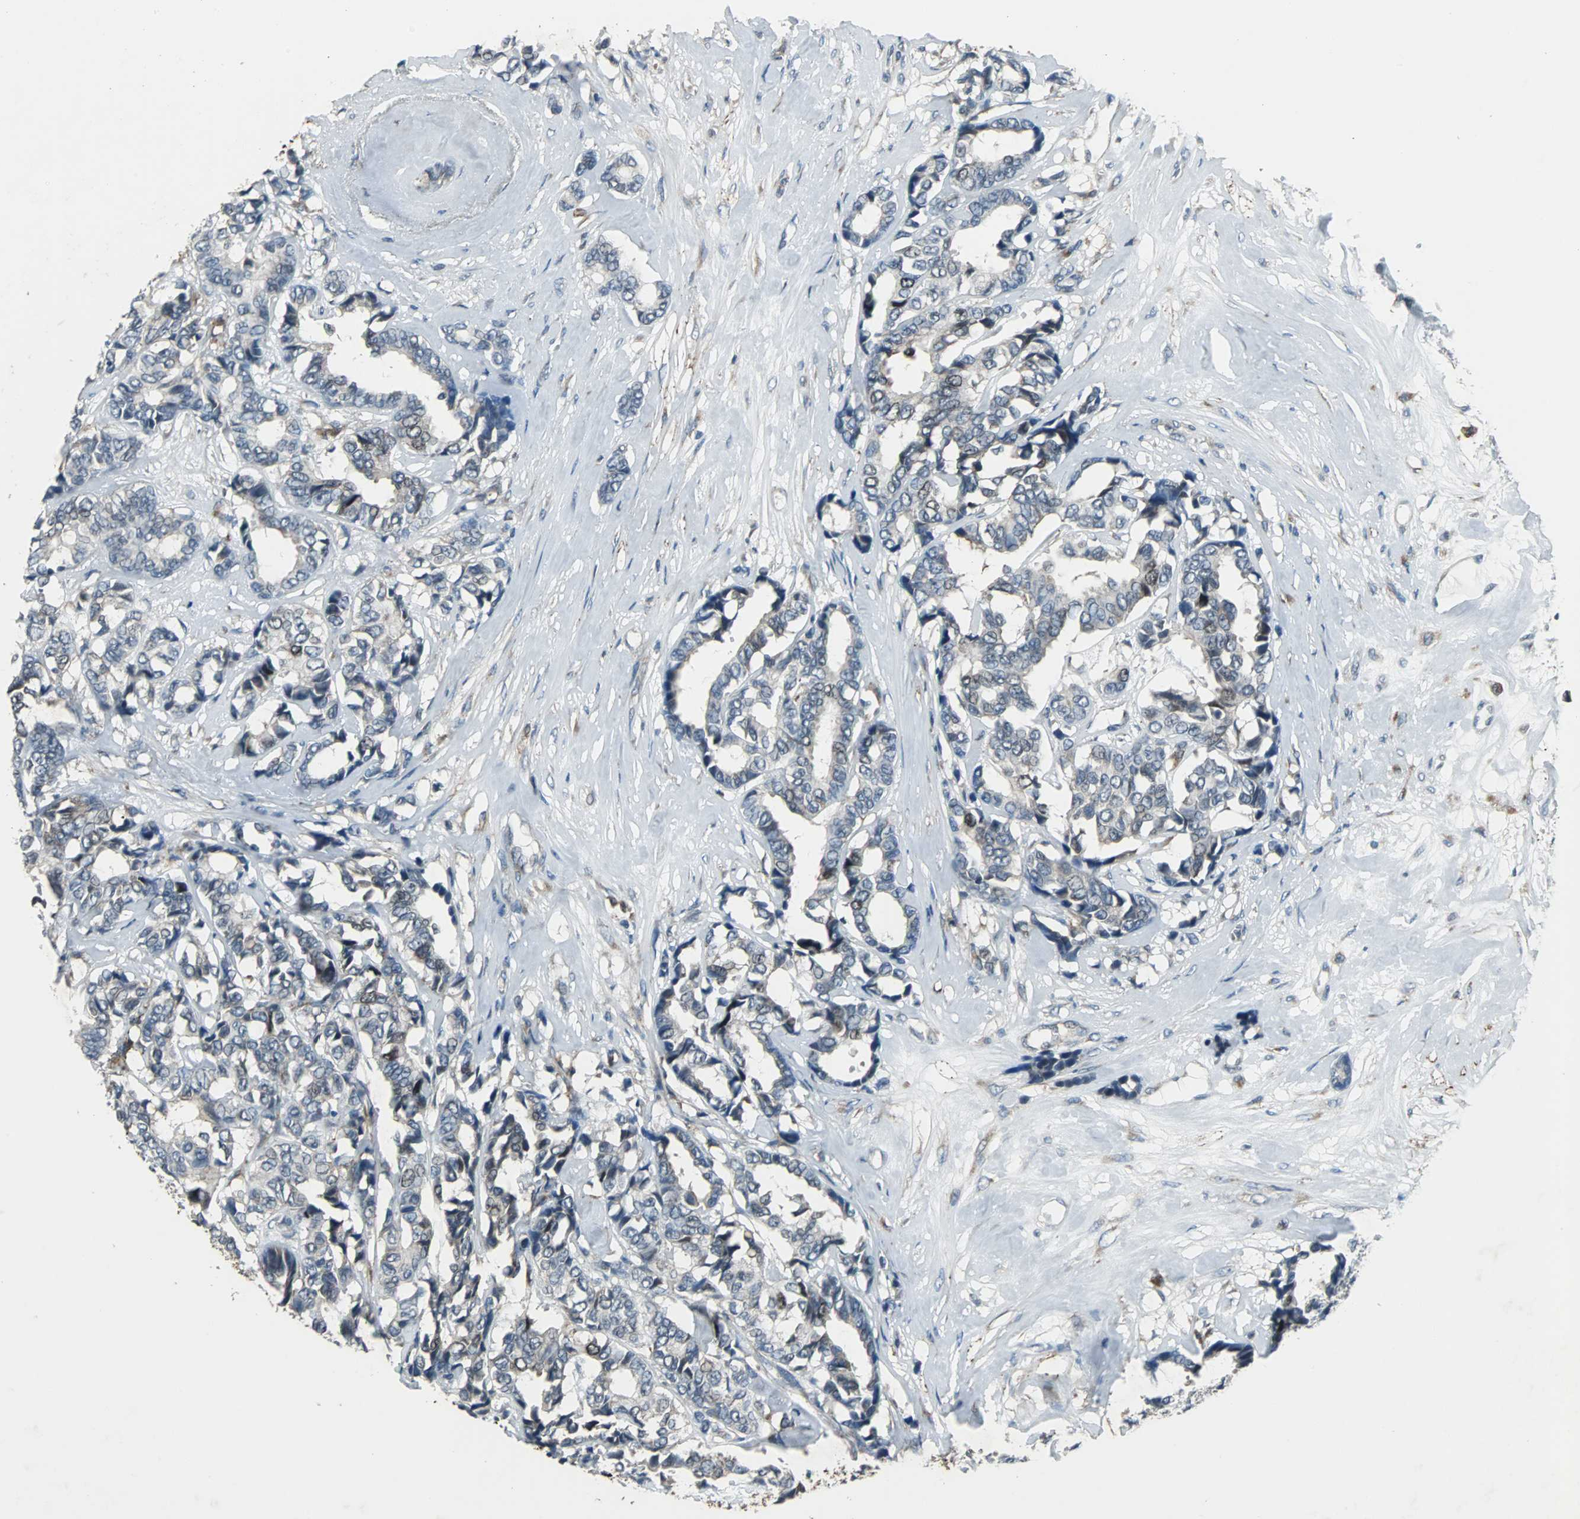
{"staining": {"intensity": "weak", "quantity": "<25%", "location": "cytoplasmic/membranous"}, "tissue": "breast cancer", "cell_type": "Tumor cells", "image_type": "cancer", "snomed": [{"axis": "morphology", "description": "Duct carcinoma"}, {"axis": "topography", "description": "Breast"}], "caption": "Tumor cells show no significant protein positivity in breast intraductal carcinoma.", "gene": "SOS1", "patient": {"sex": "female", "age": 87}}